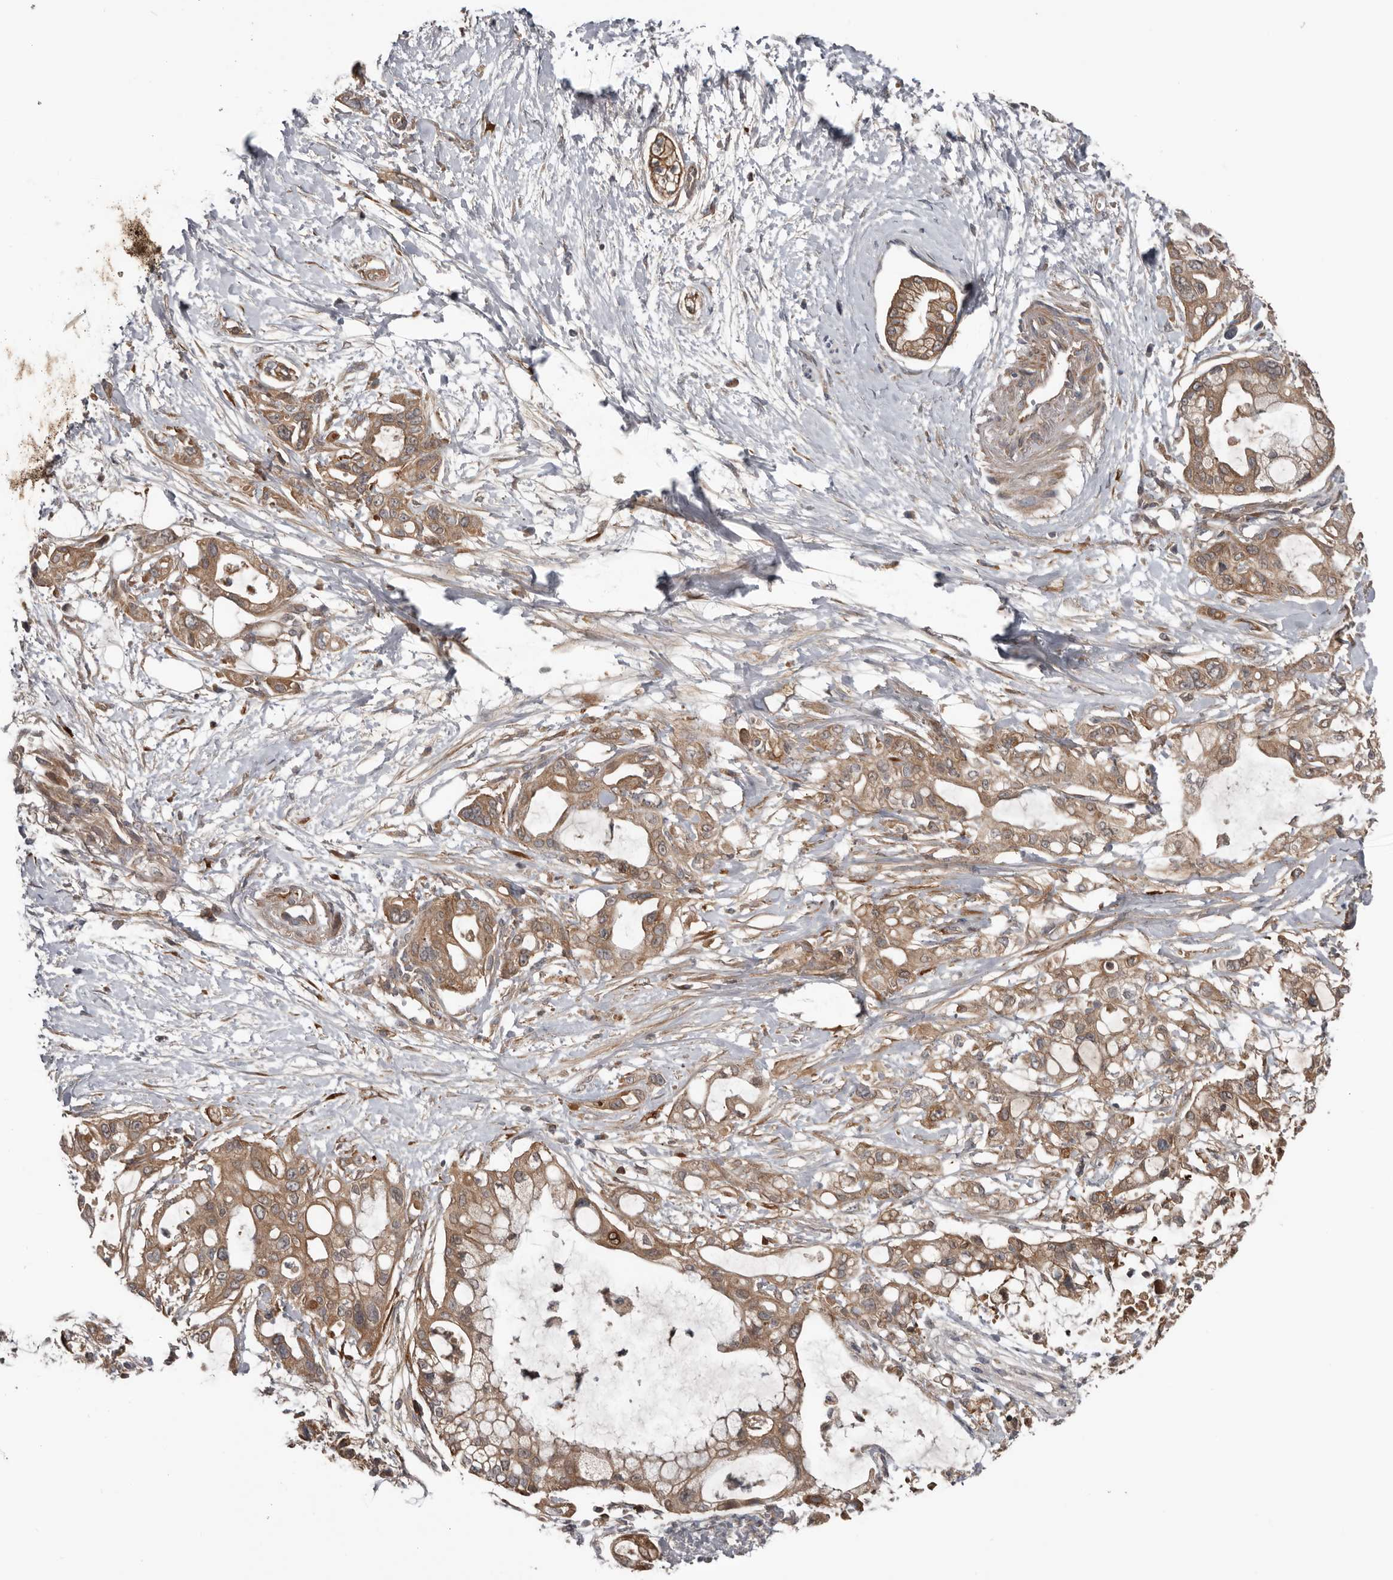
{"staining": {"intensity": "moderate", "quantity": ">75%", "location": "cytoplasmic/membranous"}, "tissue": "pancreatic cancer", "cell_type": "Tumor cells", "image_type": "cancer", "snomed": [{"axis": "morphology", "description": "Adenocarcinoma, NOS"}, {"axis": "topography", "description": "Pancreas"}], "caption": "Pancreatic cancer (adenocarcinoma) stained with immunohistochemistry shows moderate cytoplasmic/membranous positivity in approximately >75% of tumor cells. The staining is performed using DAB brown chromogen to label protein expression. The nuclei are counter-stained blue using hematoxylin.", "gene": "DNAJB4", "patient": {"sex": "male", "age": 68}}